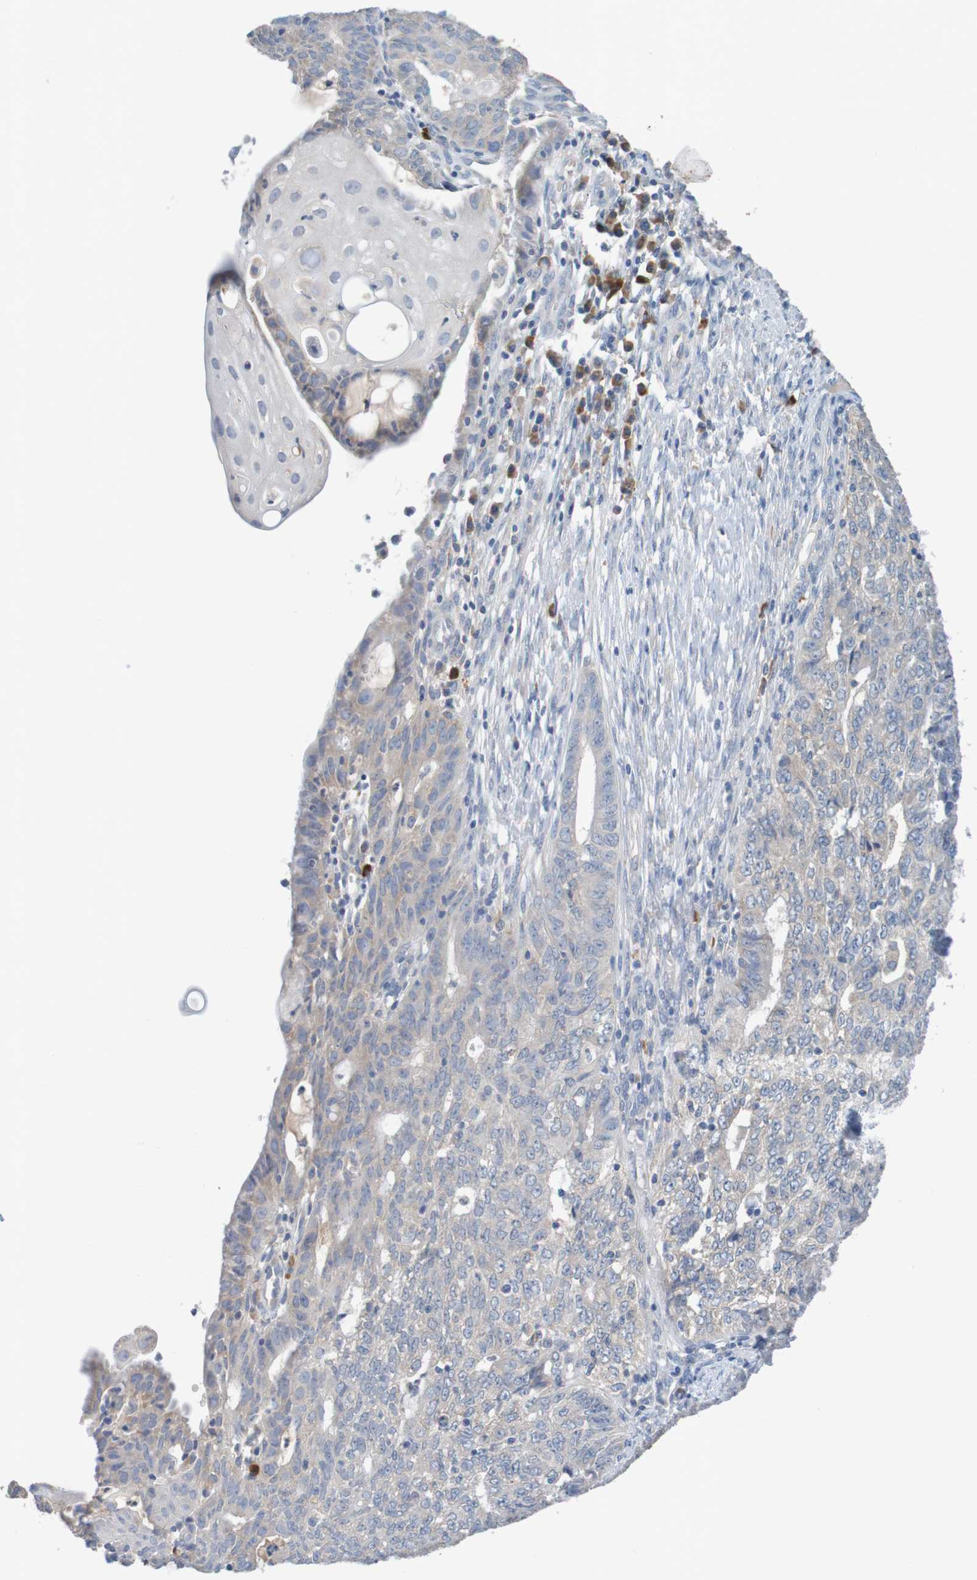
{"staining": {"intensity": "weak", "quantity": "<25%", "location": "cytoplasmic/membranous"}, "tissue": "endometrial cancer", "cell_type": "Tumor cells", "image_type": "cancer", "snomed": [{"axis": "morphology", "description": "Adenocarcinoma, NOS"}, {"axis": "topography", "description": "Endometrium"}], "caption": "Immunohistochemistry (IHC) photomicrograph of endometrial cancer stained for a protein (brown), which reveals no expression in tumor cells. Nuclei are stained in blue.", "gene": "LTA", "patient": {"sex": "female", "age": 32}}